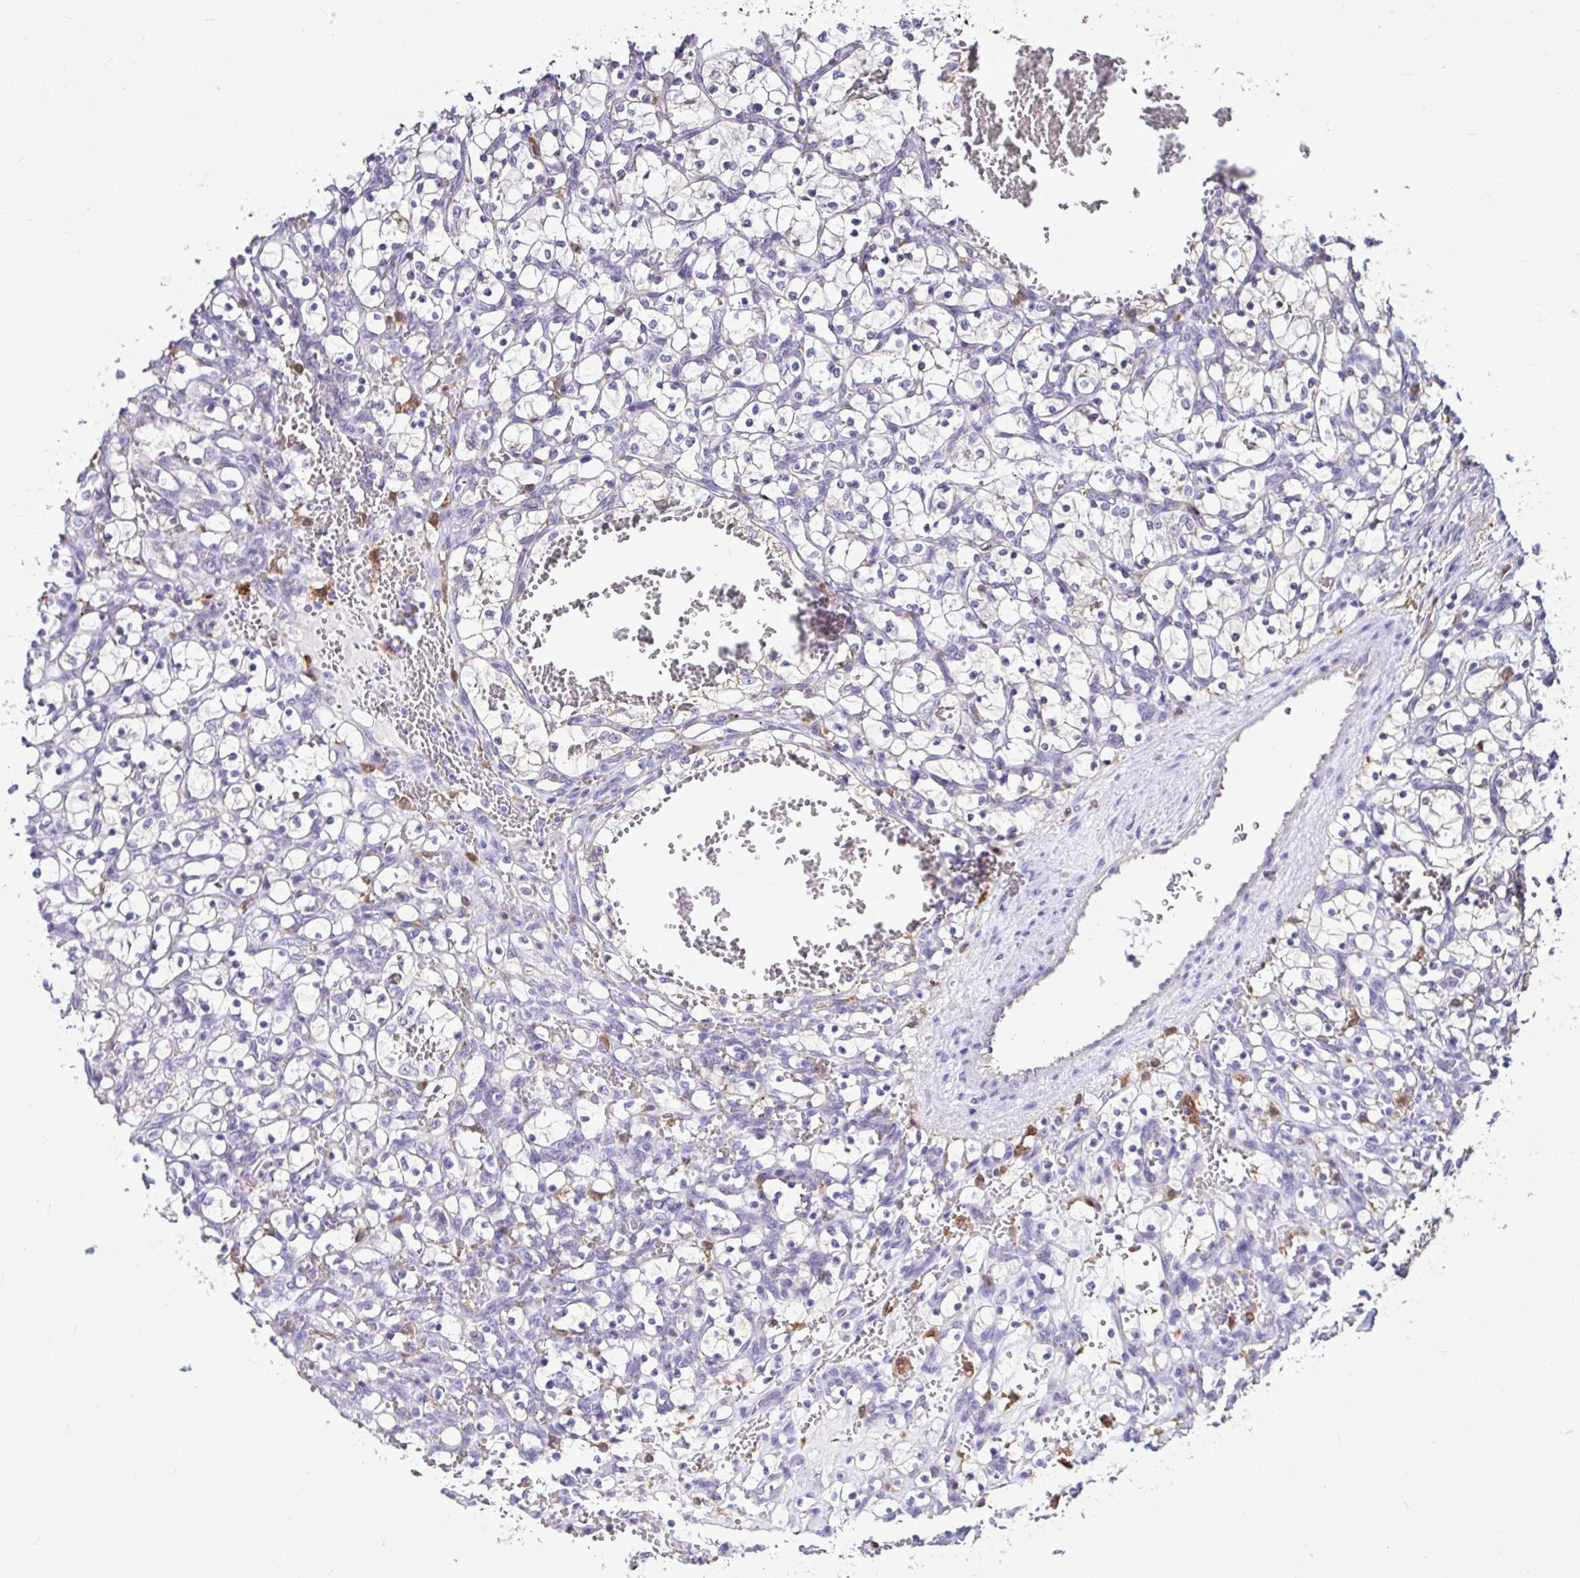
{"staining": {"intensity": "negative", "quantity": "none", "location": "none"}, "tissue": "renal cancer", "cell_type": "Tumor cells", "image_type": "cancer", "snomed": [{"axis": "morphology", "description": "Adenocarcinoma, NOS"}, {"axis": "topography", "description": "Kidney"}], "caption": "High magnification brightfield microscopy of adenocarcinoma (renal) stained with DAB (3,3'-diaminobenzidine) (brown) and counterstained with hematoxylin (blue): tumor cells show no significant expression.", "gene": "IDH1", "patient": {"sex": "female", "age": 69}}